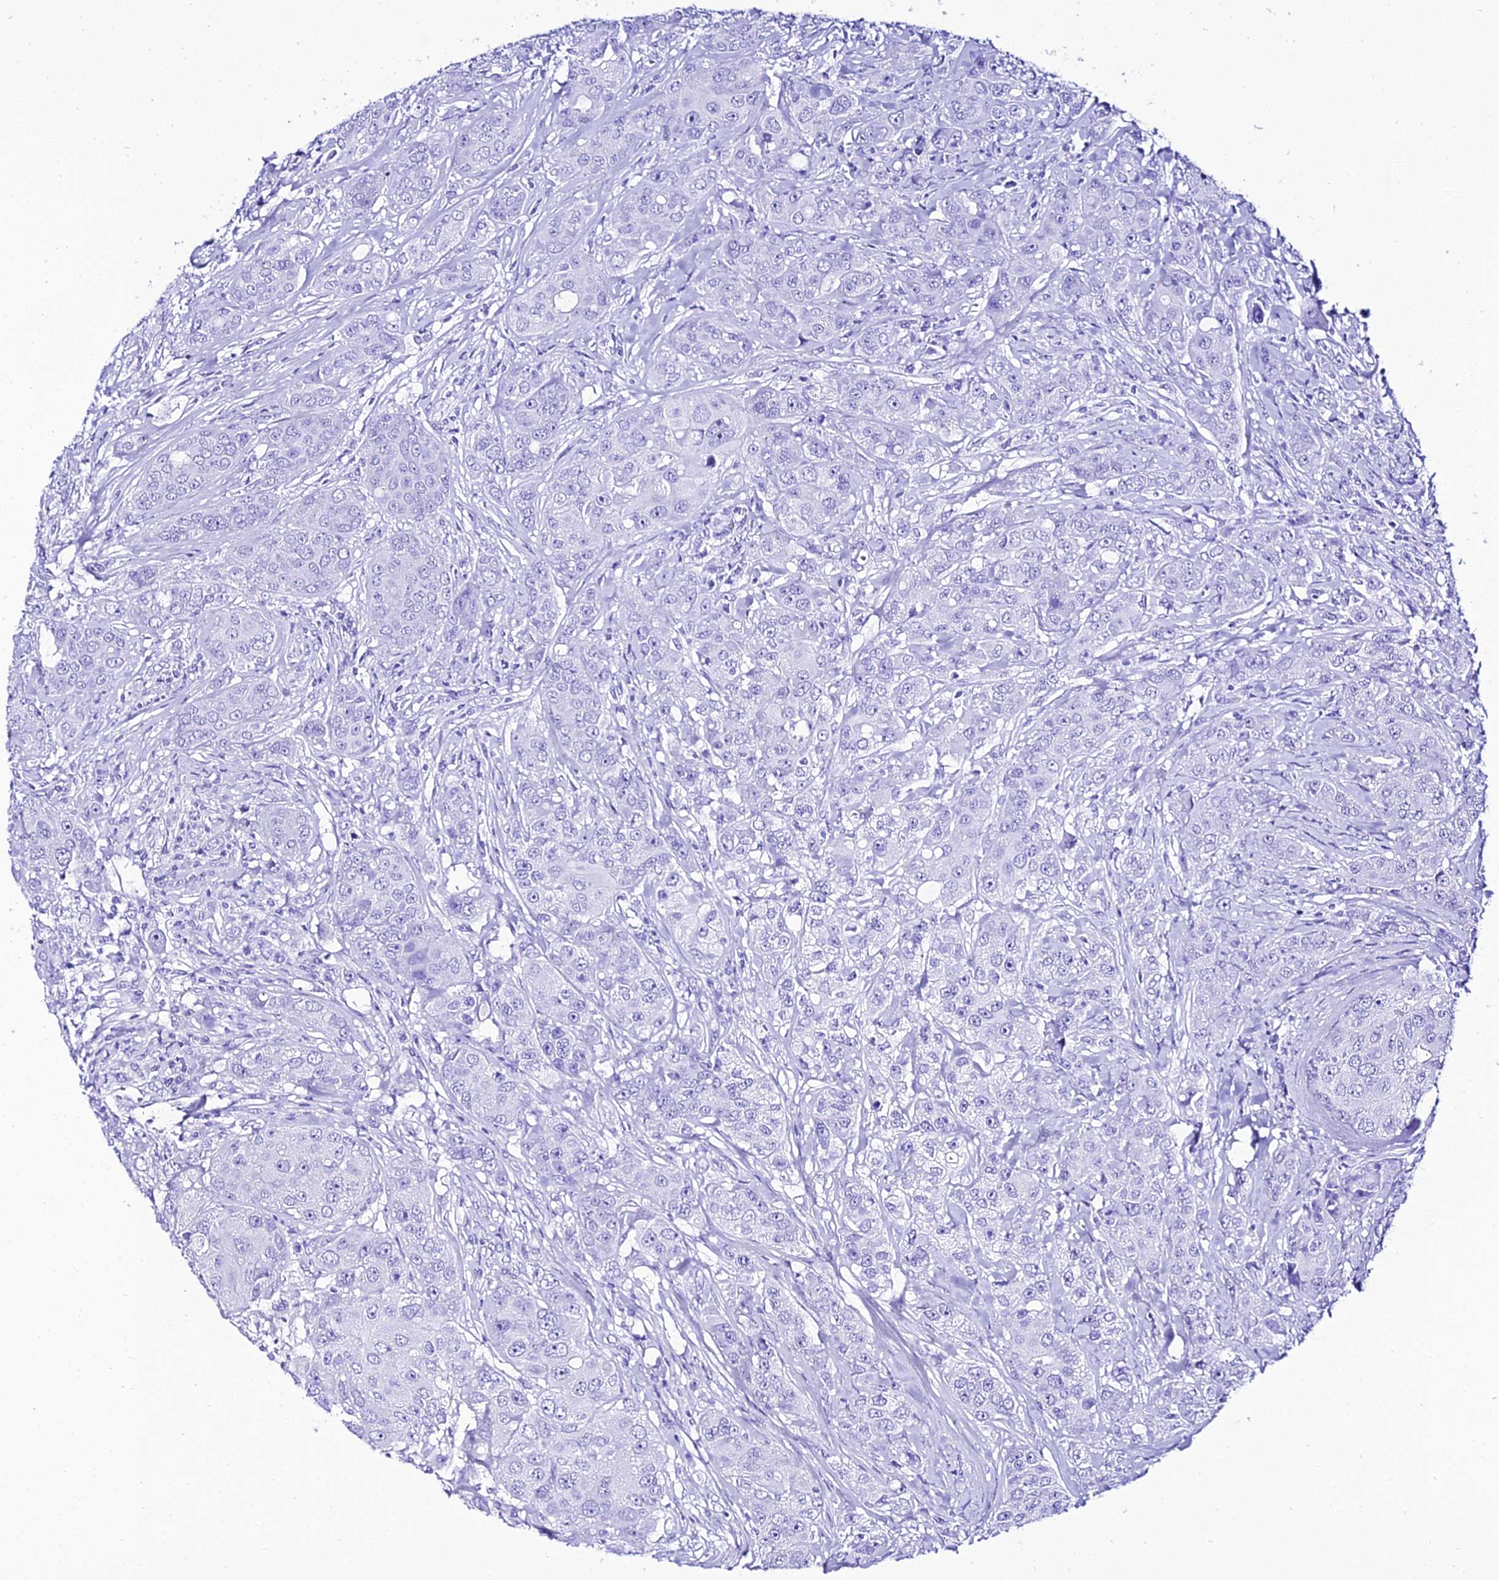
{"staining": {"intensity": "negative", "quantity": "none", "location": "none"}, "tissue": "breast cancer", "cell_type": "Tumor cells", "image_type": "cancer", "snomed": [{"axis": "morphology", "description": "Duct carcinoma"}, {"axis": "topography", "description": "Breast"}], "caption": "Immunohistochemical staining of human breast infiltrating ductal carcinoma demonstrates no significant positivity in tumor cells.", "gene": "TRMT44", "patient": {"sex": "female", "age": 43}}